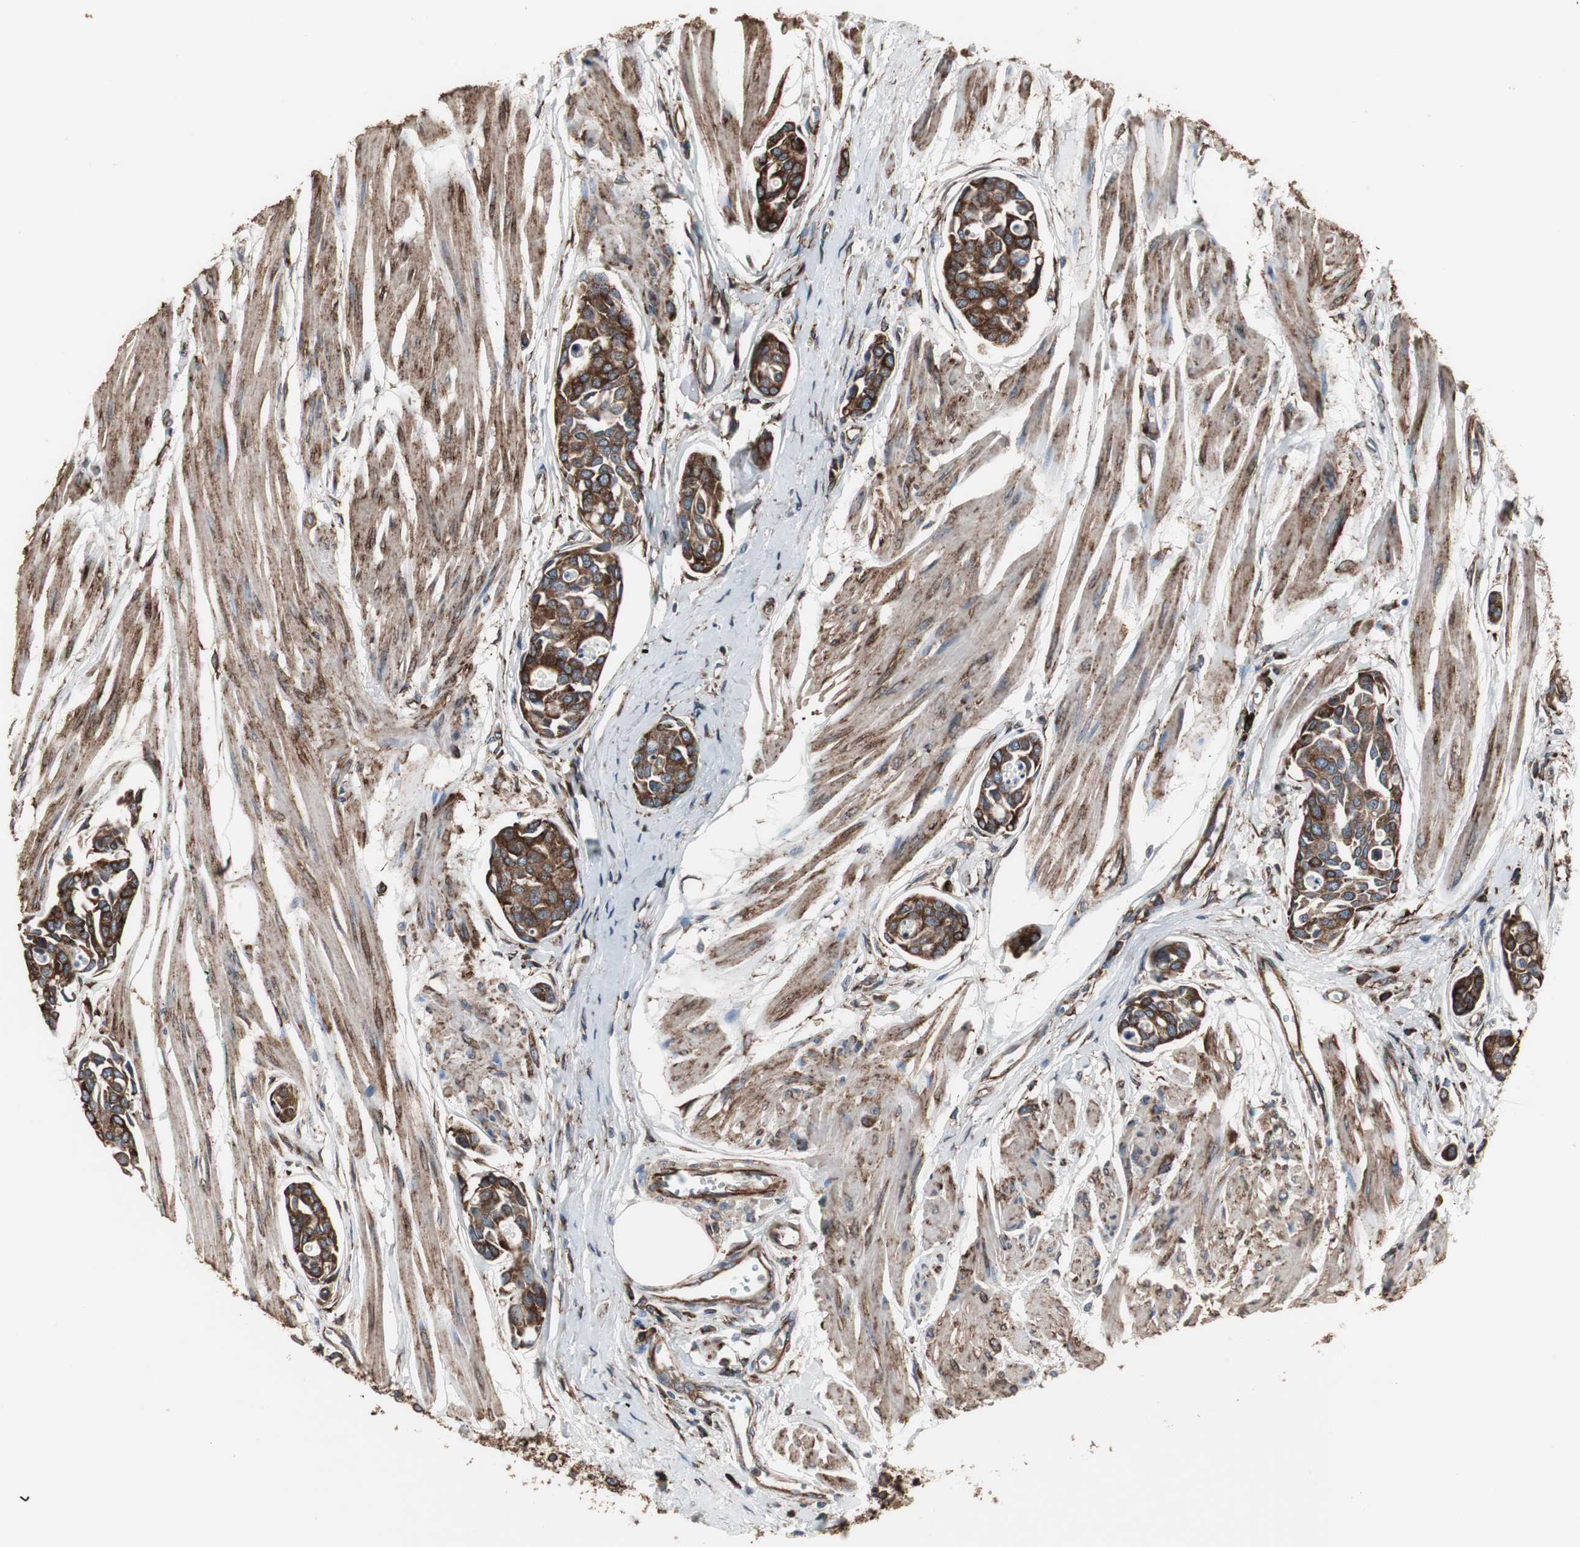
{"staining": {"intensity": "strong", "quantity": ">75%", "location": "cytoplasmic/membranous"}, "tissue": "urothelial cancer", "cell_type": "Tumor cells", "image_type": "cancer", "snomed": [{"axis": "morphology", "description": "Urothelial carcinoma, High grade"}, {"axis": "topography", "description": "Urinary bladder"}], "caption": "Immunohistochemistry (IHC) of high-grade urothelial carcinoma reveals high levels of strong cytoplasmic/membranous expression in about >75% of tumor cells.", "gene": "CALU", "patient": {"sex": "male", "age": 78}}